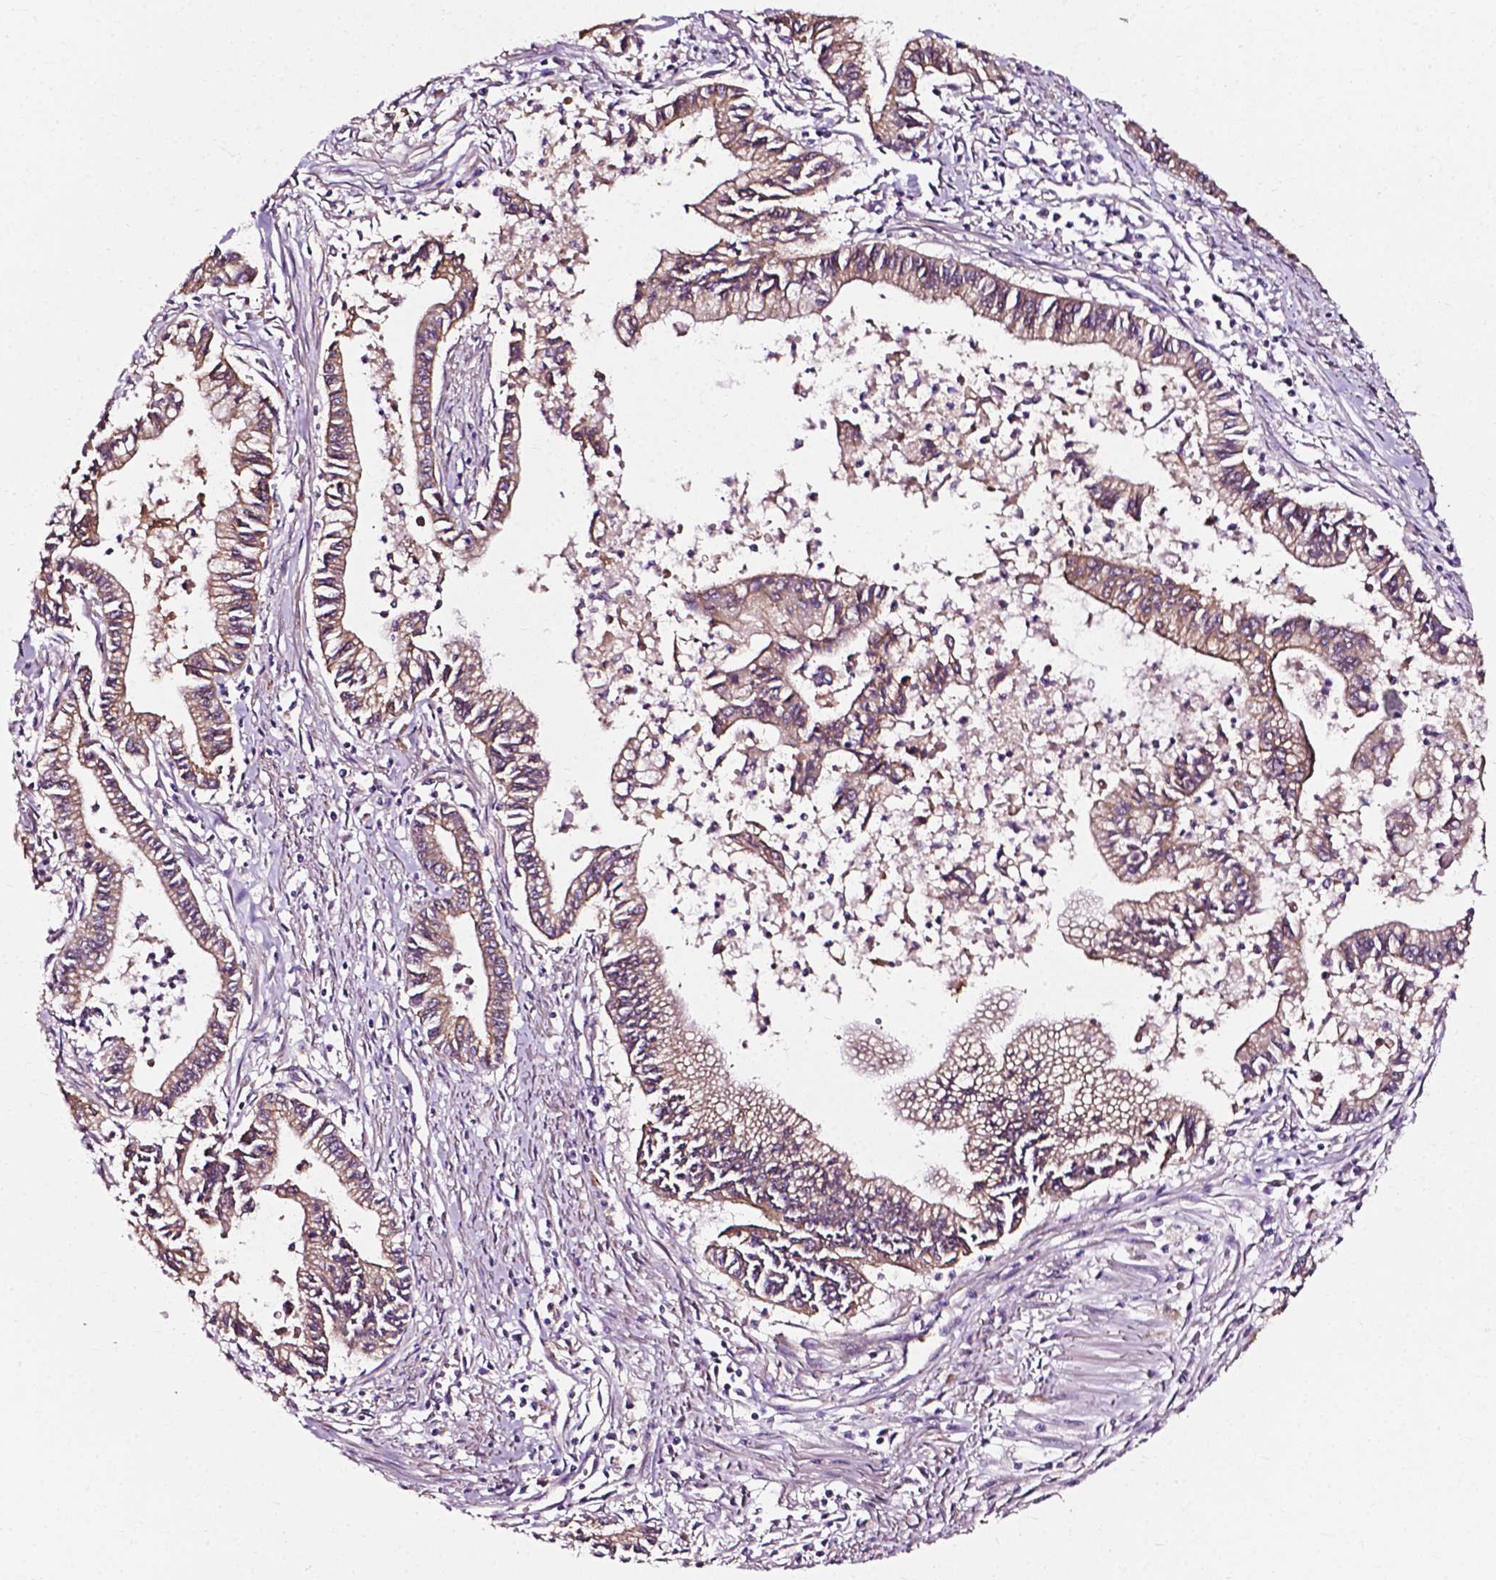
{"staining": {"intensity": "weak", "quantity": ">75%", "location": "cytoplasmic/membranous"}, "tissue": "pancreatic cancer", "cell_type": "Tumor cells", "image_type": "cancer", "snomed": [{"axis": "morphology", "description": "Adenocarcinoma, NOS"}, {"axis": "topography", "description": "Pancreas"}], "caption": "An image showing weak cytoplasmic/membranous expression in approximately >75% of tumor cells in pancreatic adenocarcinoma, as visualized by brown immunohistochemical staining.", "gene": "ATG16L1", "patient": {"sex": "female", "age": 65}}